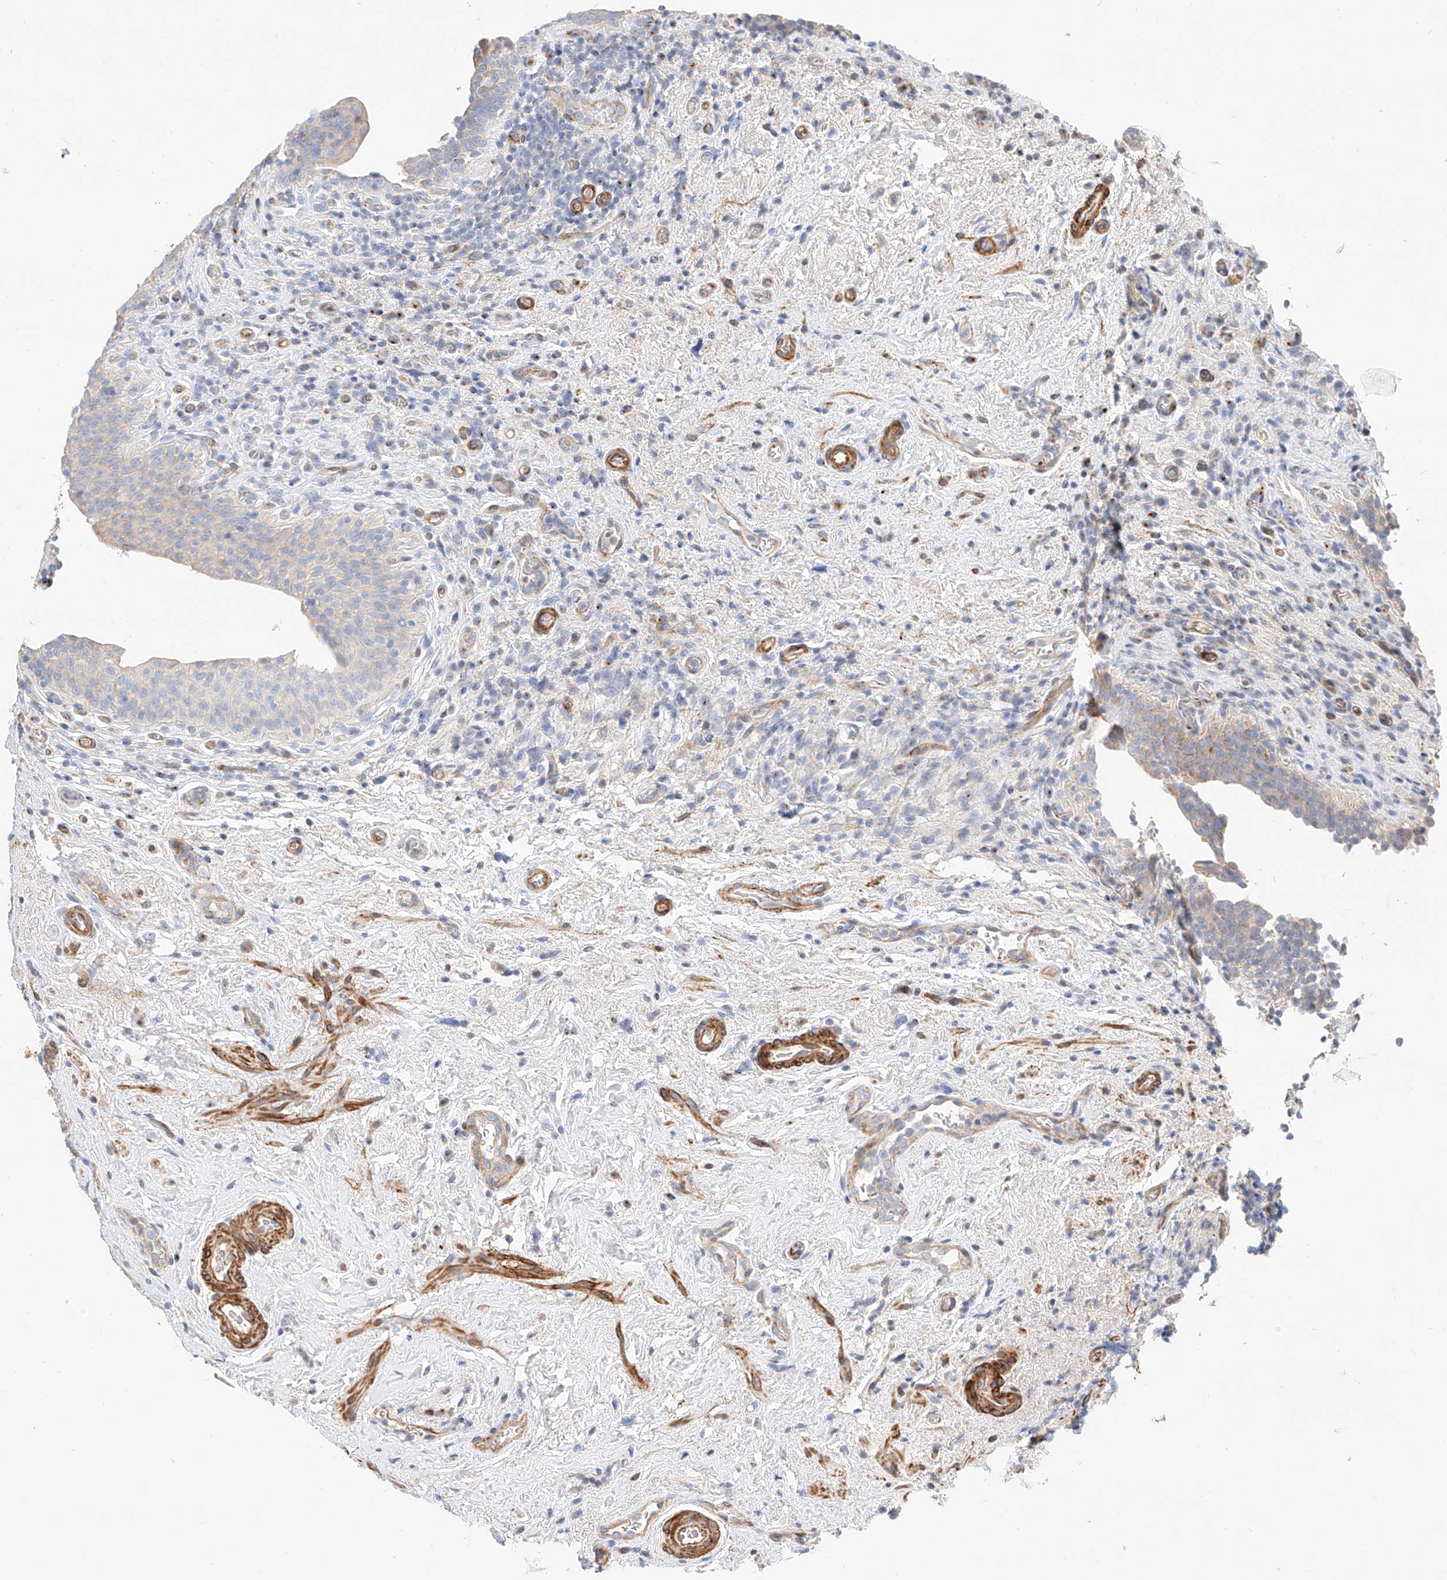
{"staining": {"intensity": "weak", "quantity": "<25%", "location": "cytoplasmic/membranous"}, "tissue": "urinary bladder", "cell_type": "Urothelial cells", "image_type": "normal", "snomed": [{"axis": "morphology", "description": "Normal tissue, NOS"}, {"axis": "topography", "description": "Urinary bladder"}], "caption": "Protein analysis of unremarkable urinary bladder reveals no significant expression in urothelial cells. (DAB IHC, high magnification).", "gene": "KCNH5", "patient": {"sex": "male", "age": 83}}